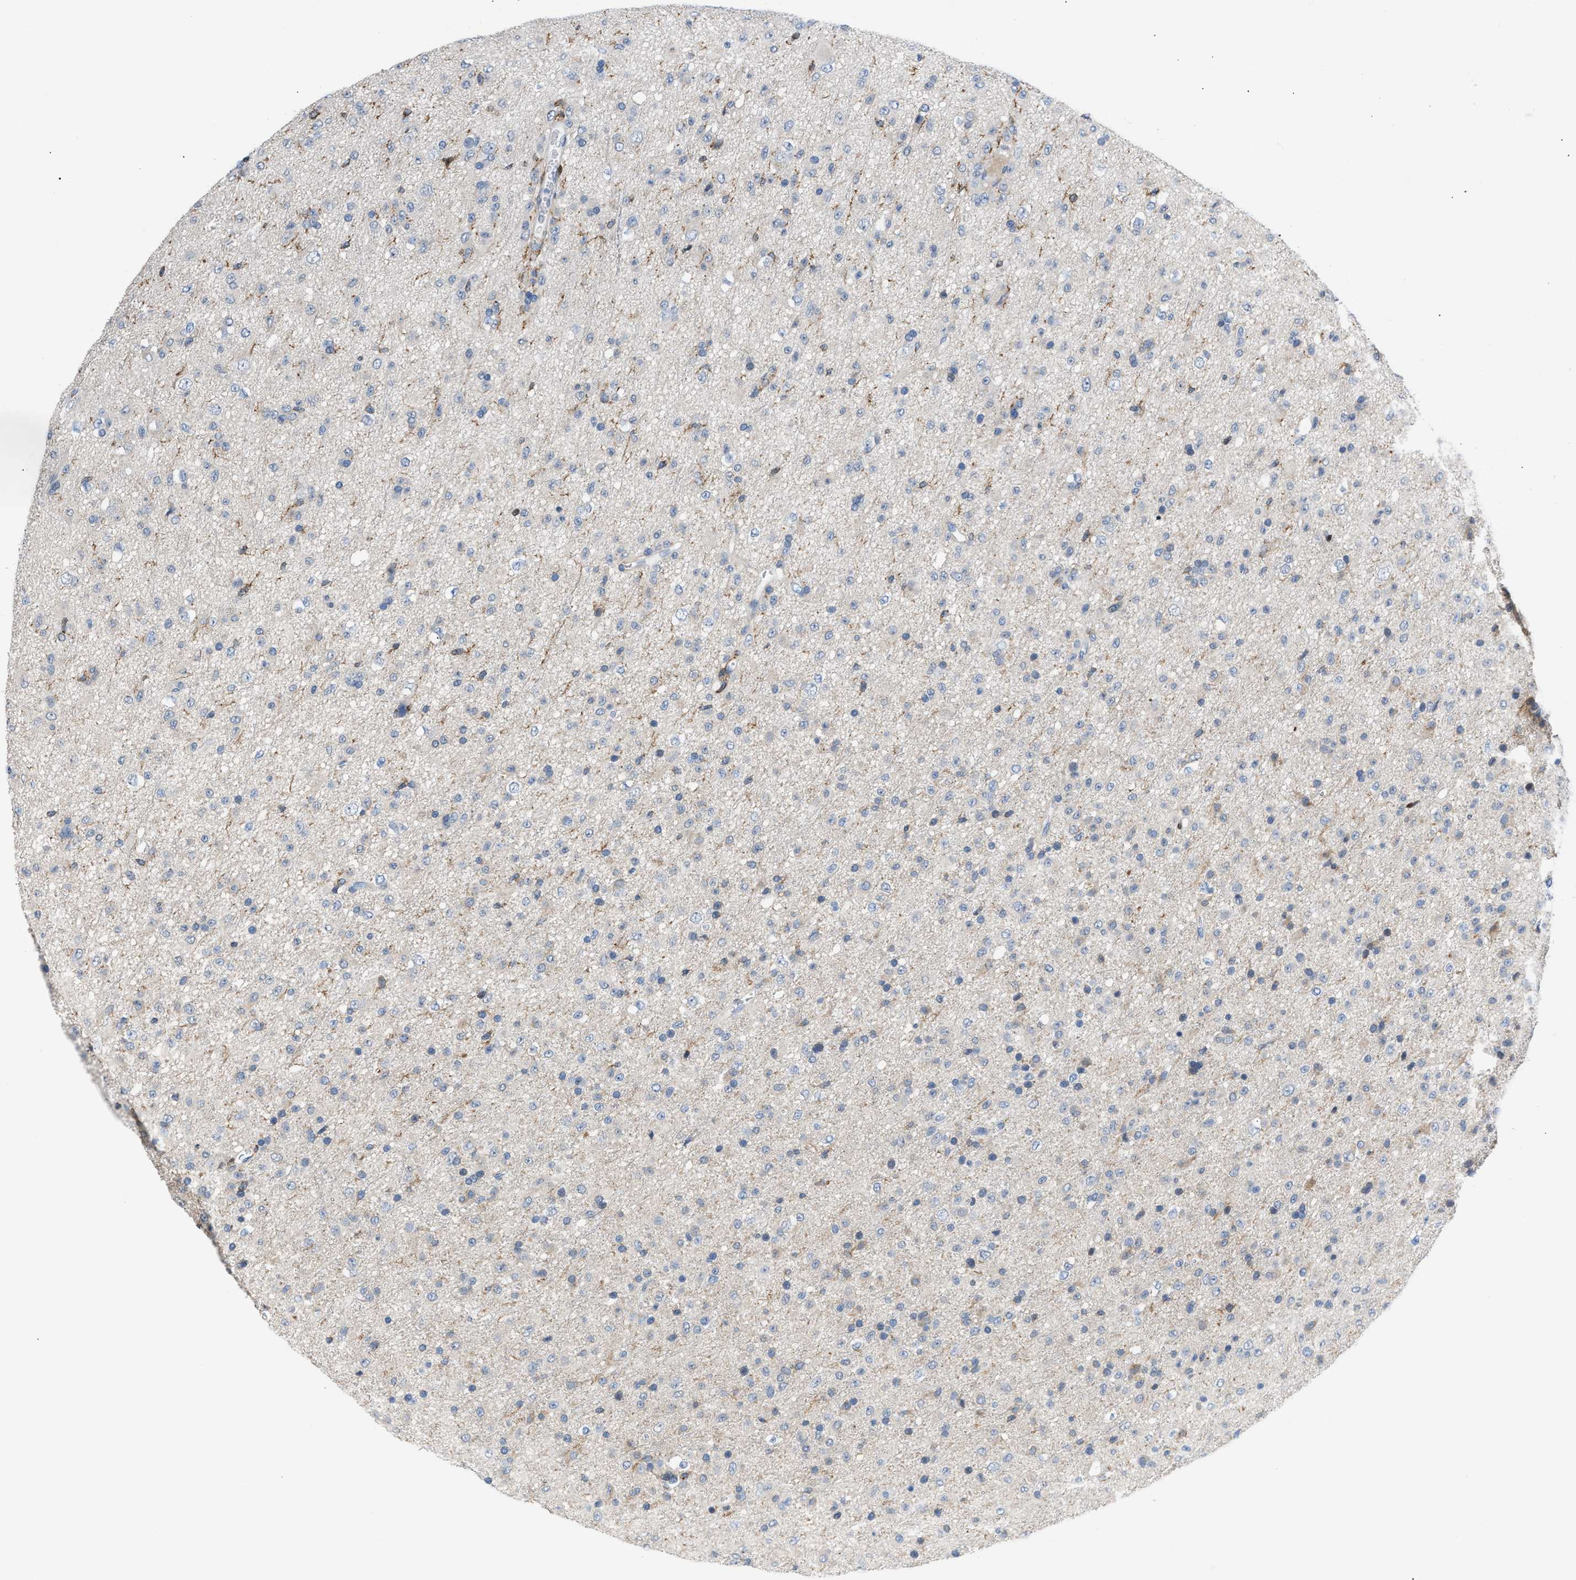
{"staining": {"intensity": "negative", "quantity": "none", "location": "none"}, "tissue": "glioma", "cell_type": "Tumor cells", "image_type": "cancer", "snomed": [{"axis": "morphology", "description": "Glioma, malignant, Low grade"}, {"axis": "topography", "description": "Brain"}], "caption": "Tumor cells are negative for protein expression in human glioma. (DAB (3,3'-diaminobenzidine) IHC with hematoxylin counter stain).", "gene": "ATP9A", "patient": {"sex": "male", "age": 65}}